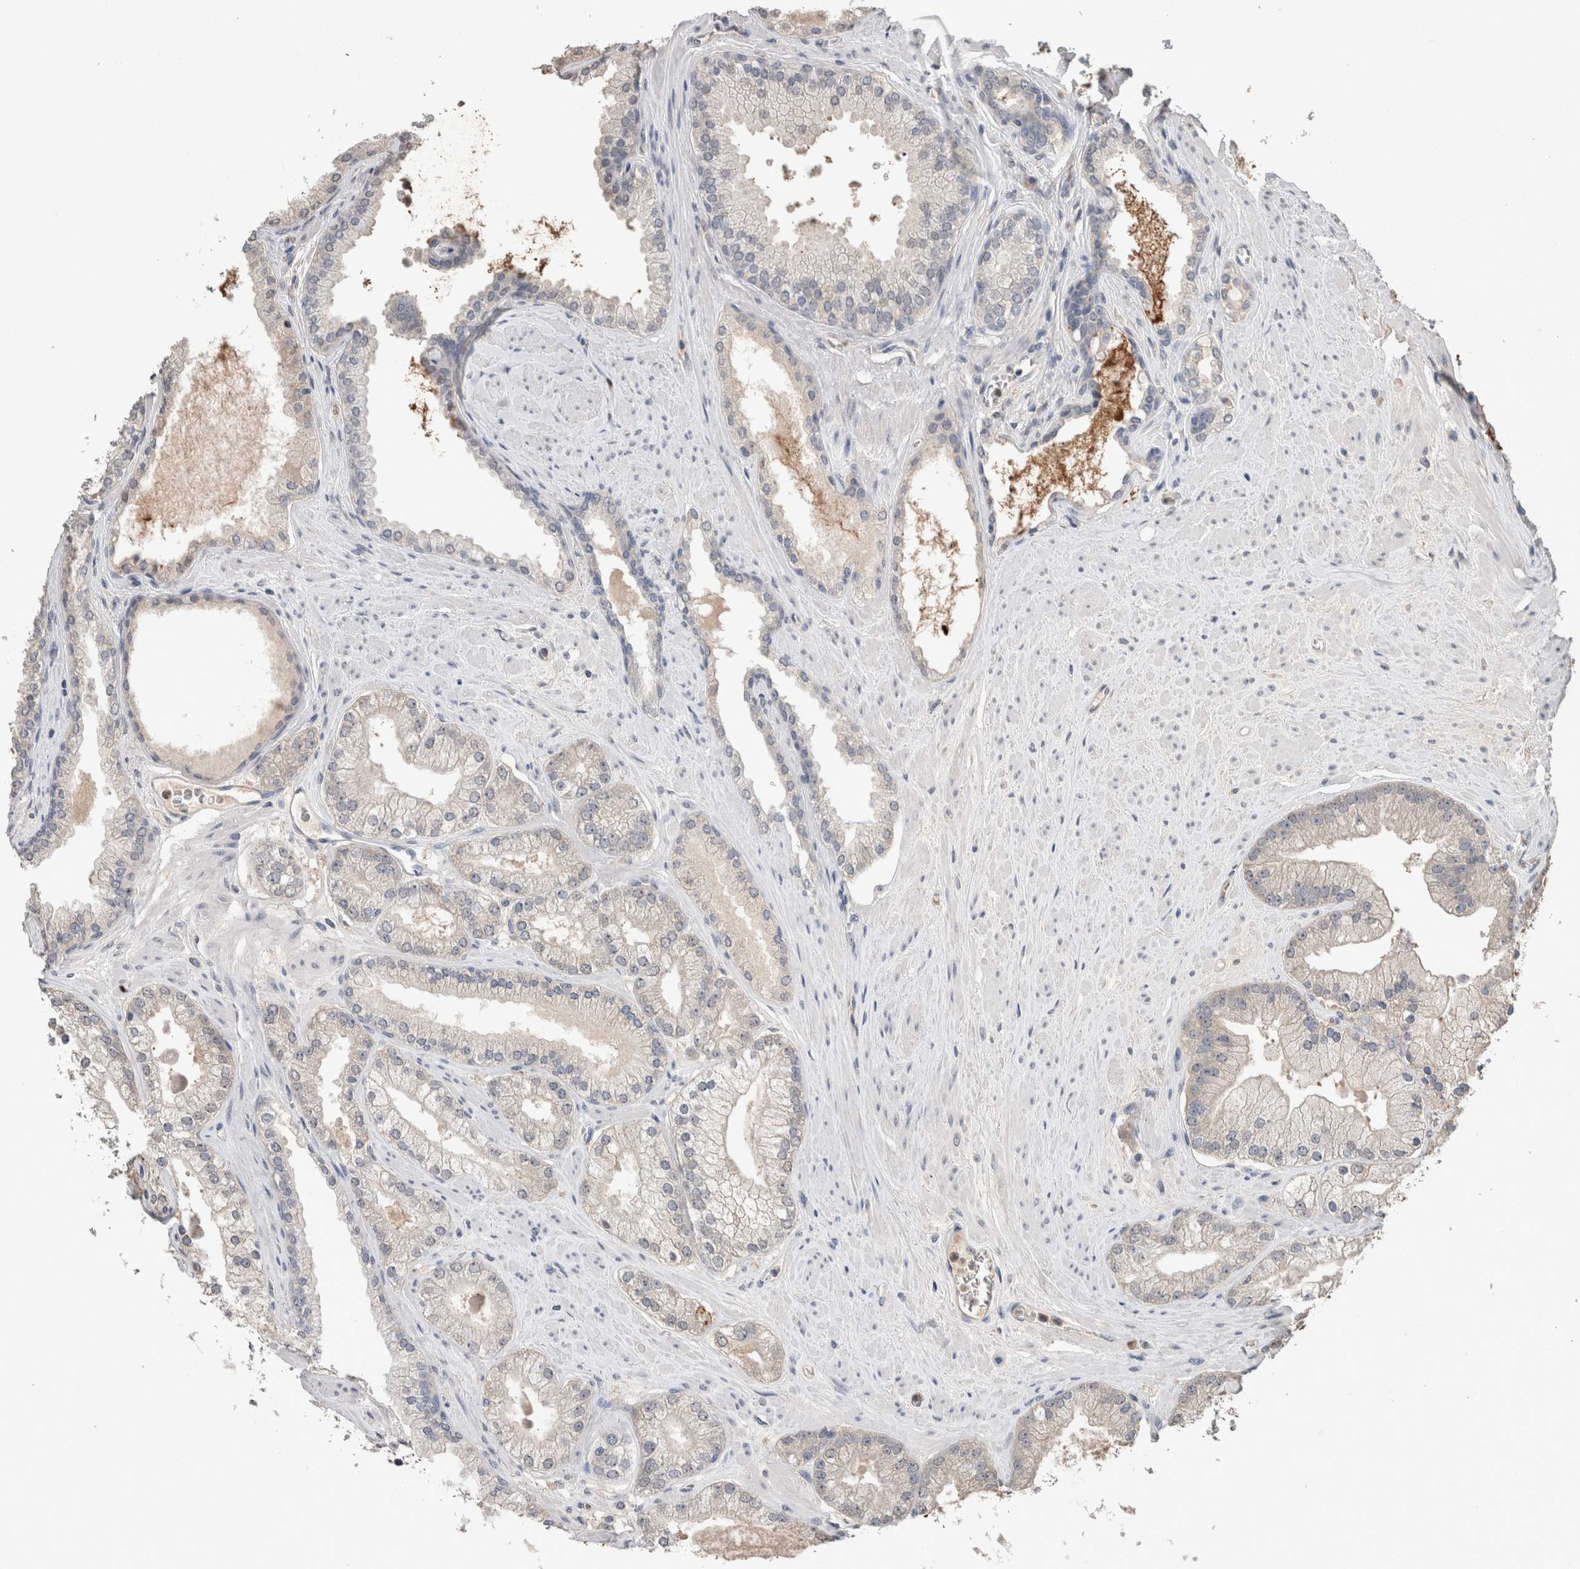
{"staining": {"intensity": "negative", "quantity": "none", "location": "none"}, "tissue": "prostate cancer", "cell_type": "Tumor cells", "image_type": "cancer", "snomed": [{"axis": "morphology", "description": "Adenocarcinoma, High grade"}, {"axis": "topography", "description": "Prostate"}], "caption": "A high-resolution image shows IHC staining of prostate cancer (high-grade adenocarcinoma), which displays no significant expression in tumor cells.", "gene": "FABP7", "patient": {"sex": "male", "age": 58}}